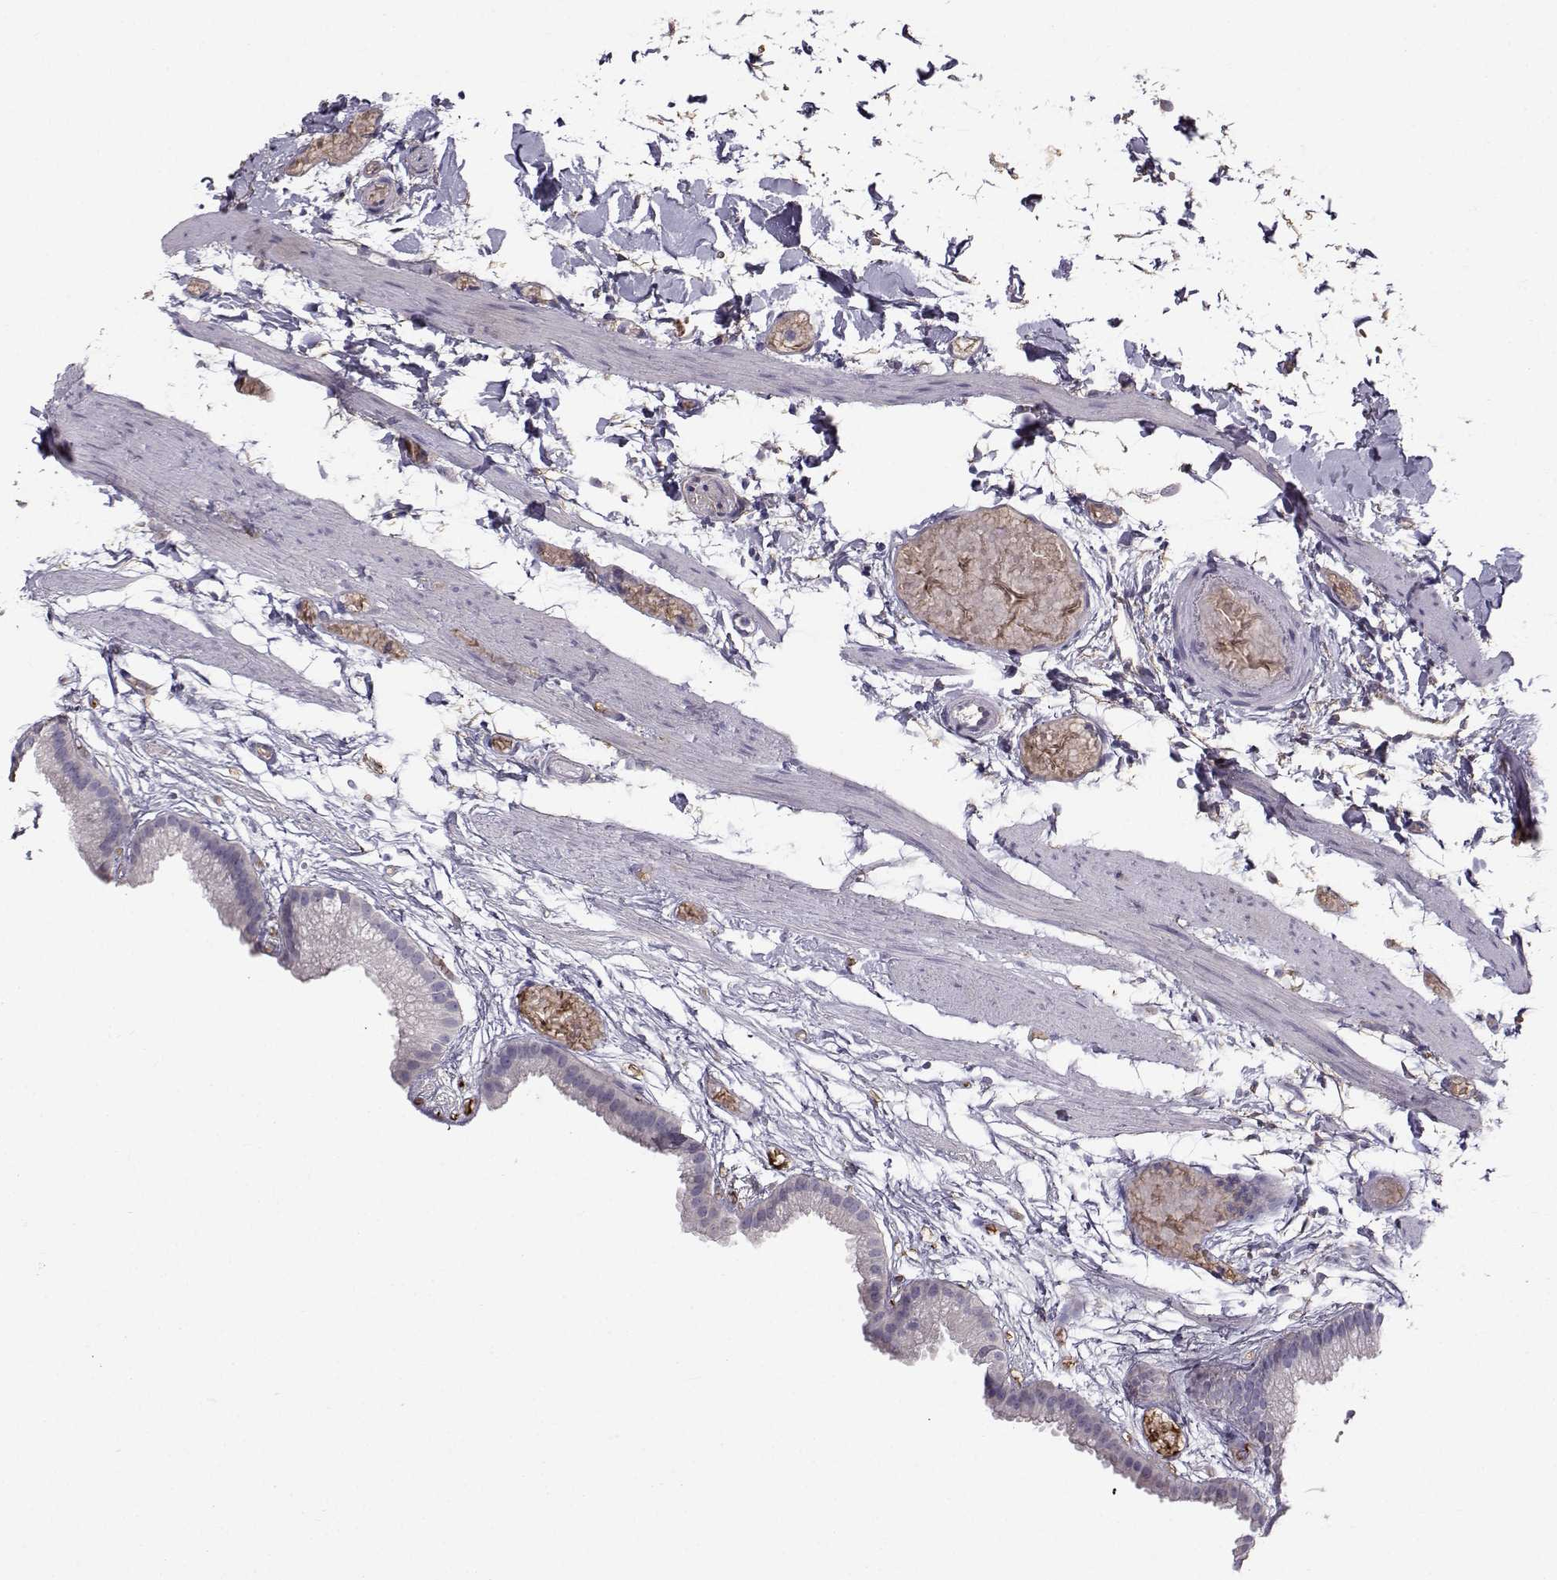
{"staining": {"intensity": "negative", "quantity": "none", "location": "none"}, "tissue": "gallbladder", "cell_type": "Glandular cells", "image_type": "normal", "snomed": [{"axis": "morphology", "description": "Normal tissue, NOS"}, {"axis": "topography", "description": "Gallbladder"}], "caption": "This is an IHC histopathology image of benign human gallbladder. There is no staining in glandular cells.", "gene": "QPCT", "patient": {"sex": "female", "age": 45}}